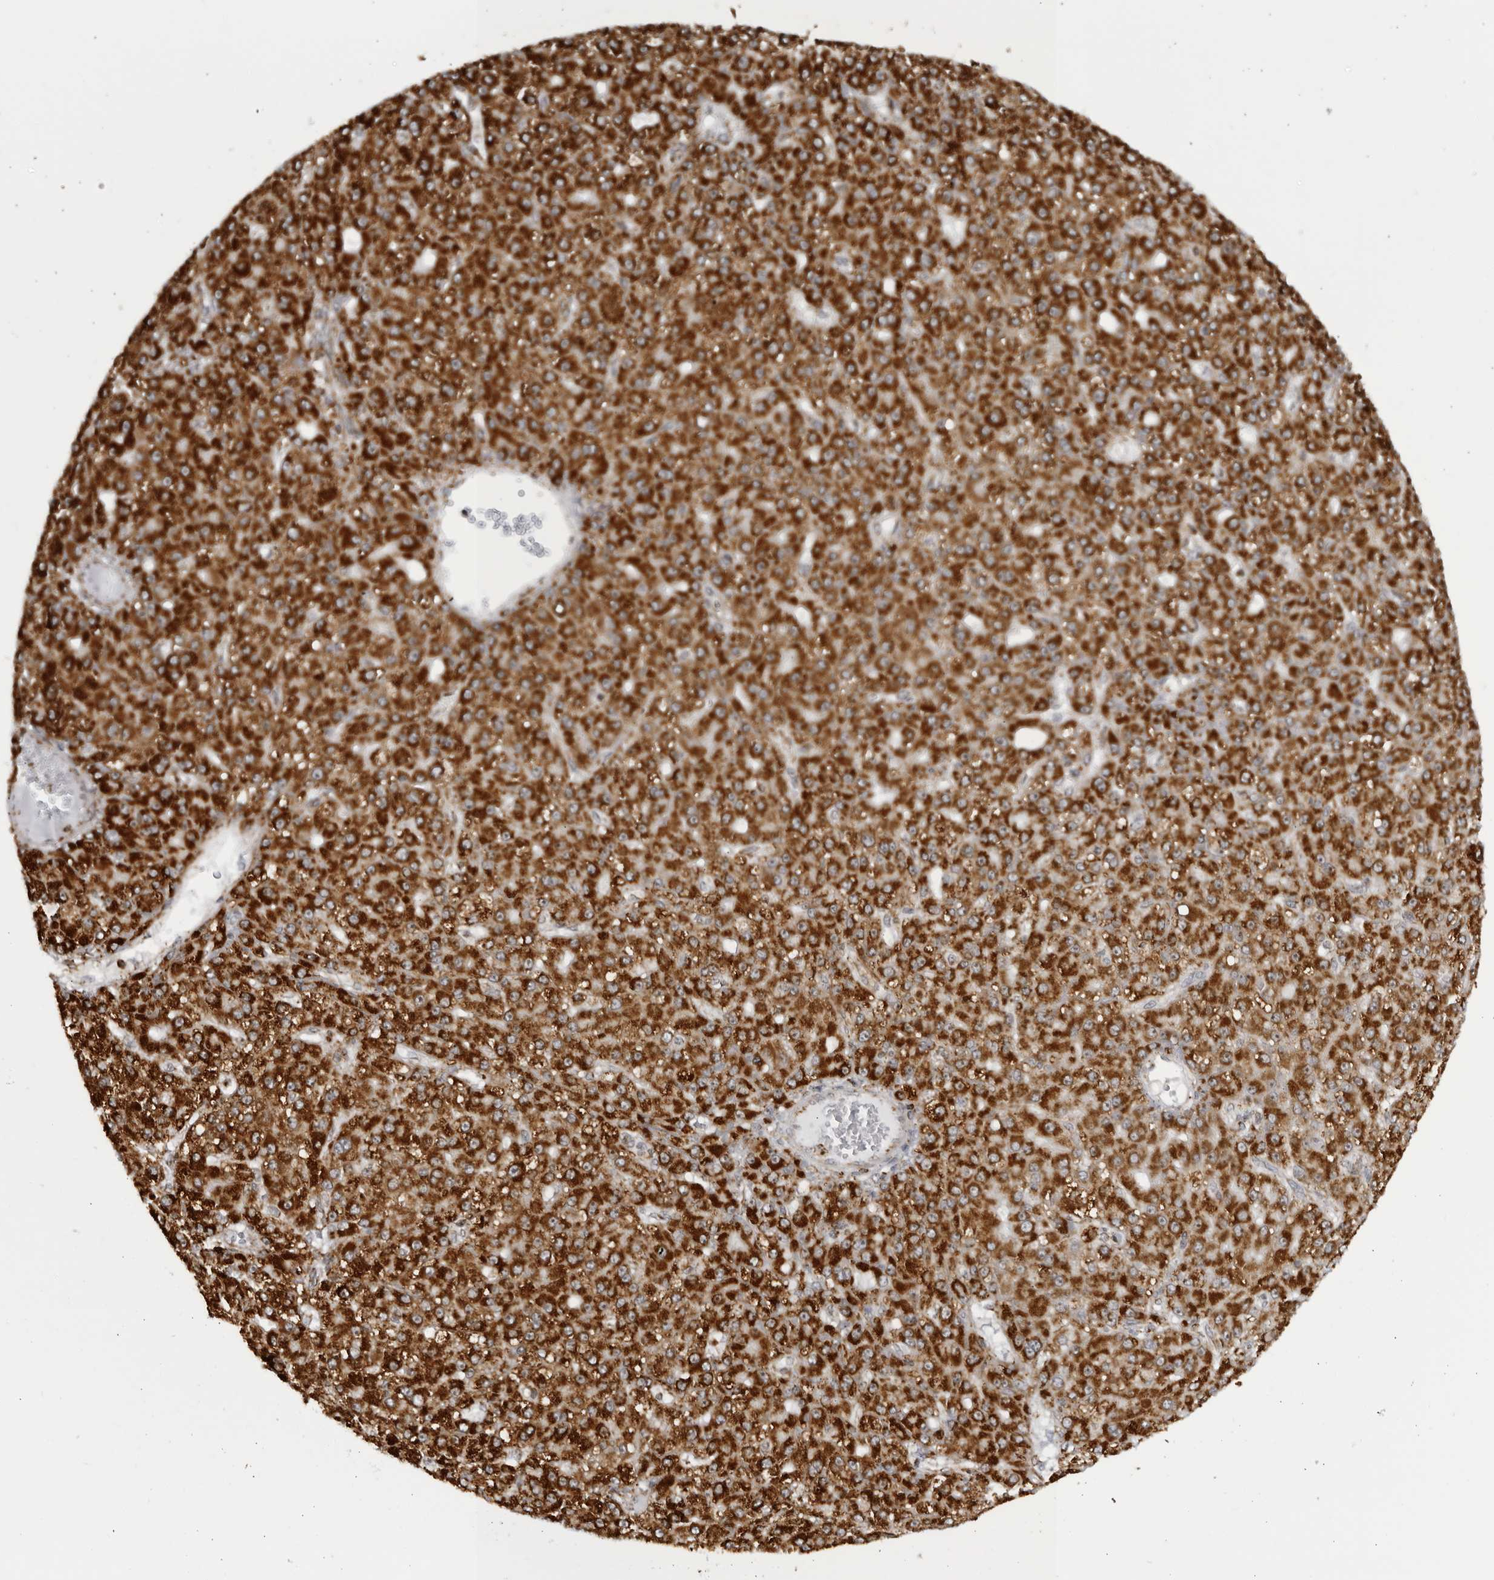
{"staining": {"intensity": "strong", "quantity": ">75%", "location": "cytoplasmic/membranous"}, "tissue": "liver cancer", "cell_type": "Tumor cells", "image_type": "cancer", "snomed": [{"axis": "morphology", "description": "Carcinoma, Hepatocellular, NOS"}, {"axis": "topography", "description": "Liver"}], "caption": "This micrograph demonstrates IHC staining of human hepatocellular carcinoma (liver), with high strong cytoplasmic/membranous staining in approximately >75% of tumor cells.", "gene": "RBM34", "patient": {"sex": "male", "age": 67}}